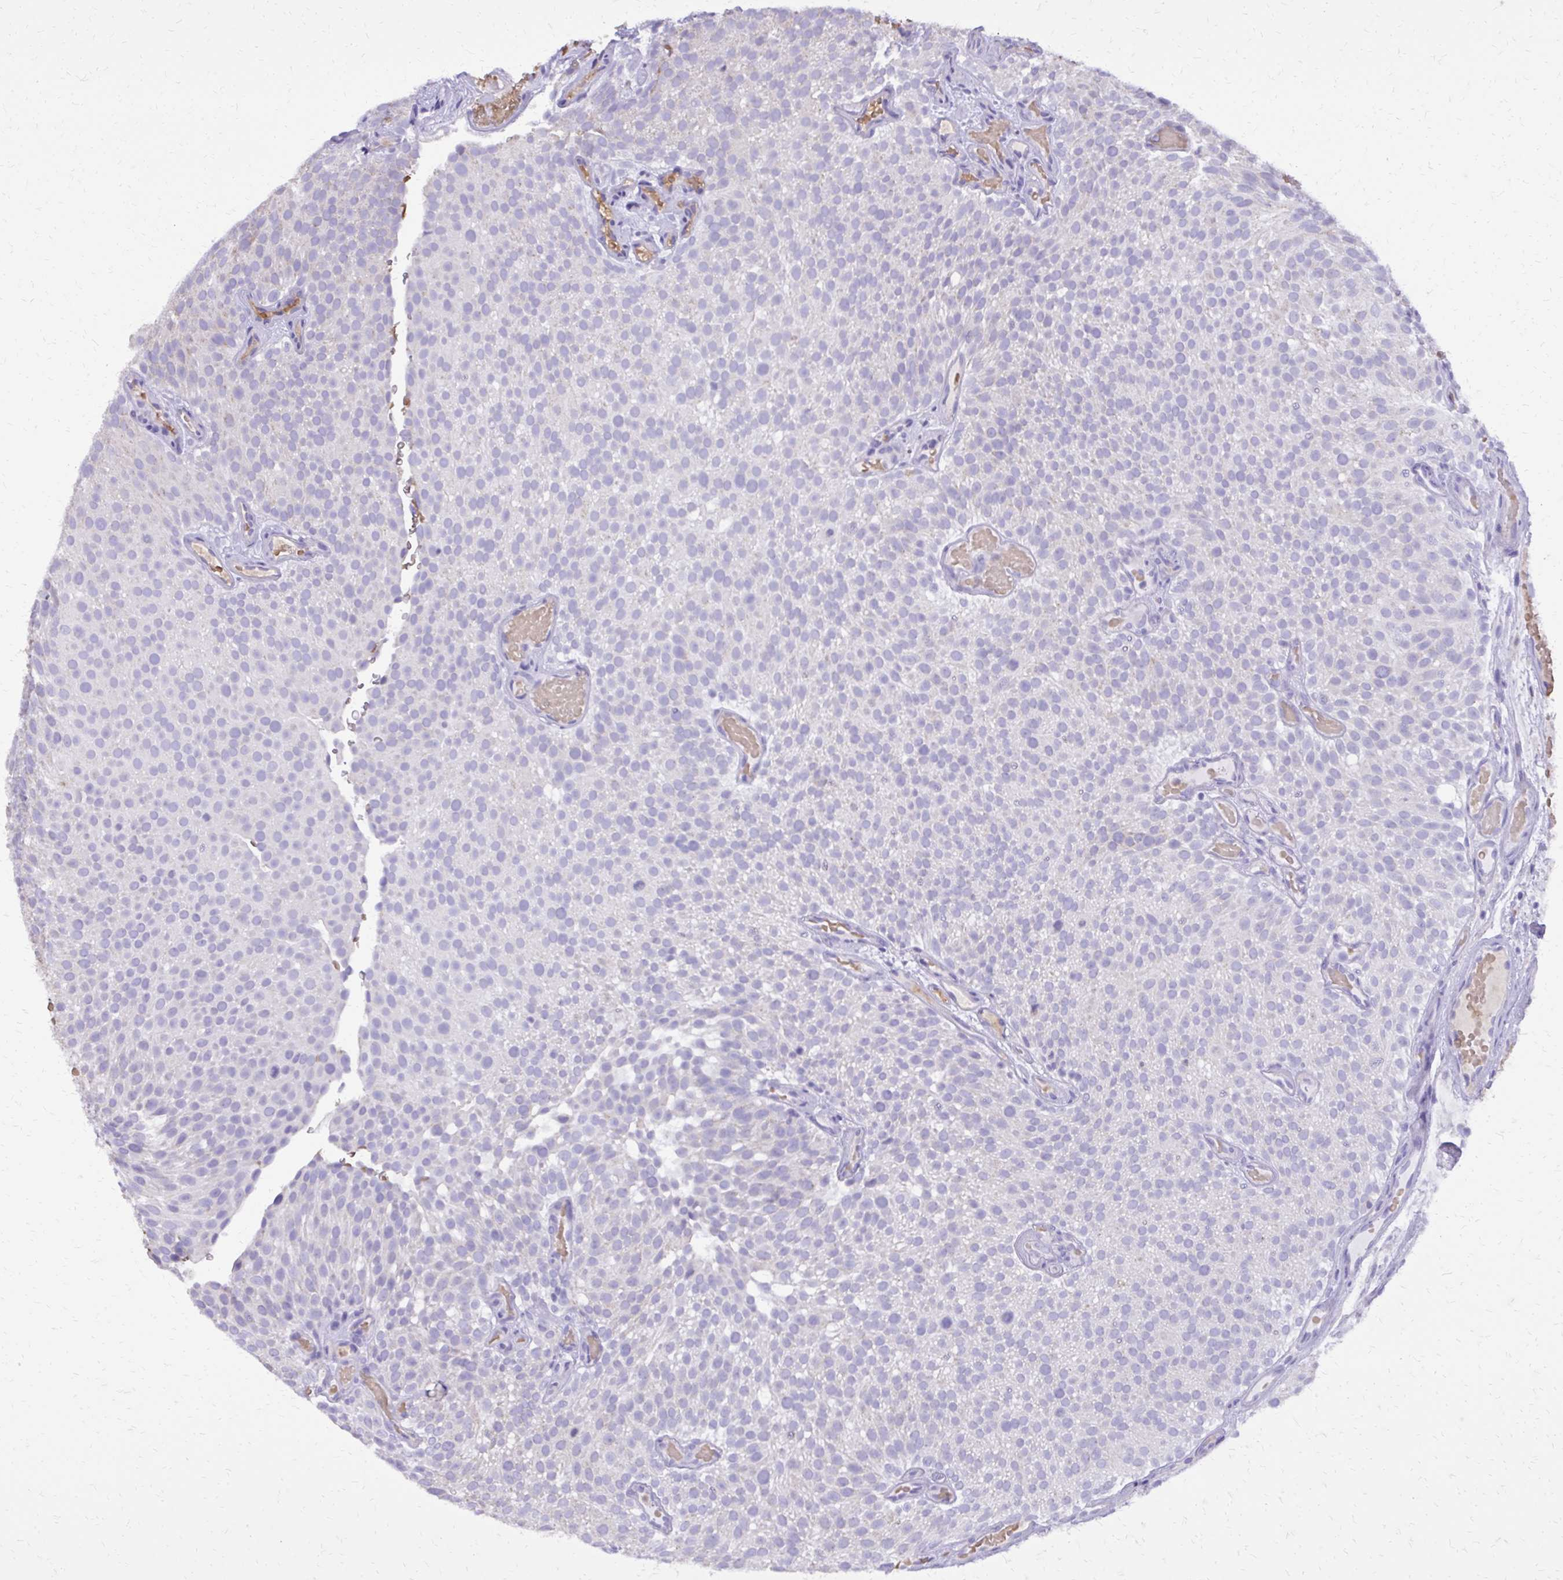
{"staining": {"intensity": "negative", "quantity": "none", "location": "none"}, "tissue": "urothelial cancer", "cell_type": "Tumor cells", "image_type": "cancer", "snomed": [{"axis": "morphology", "description": "Urothelial carcinoma, Low grade"}, {"axis": "topography", "description": "Urinary bladder"}], "caption": "This is an immunohistochemistry histopathology image of human low-grade urothelial carcinoma. There is no staining in tumor cells.", "gene": "CAT", "patient": {"sex": "male", "age": 78}}